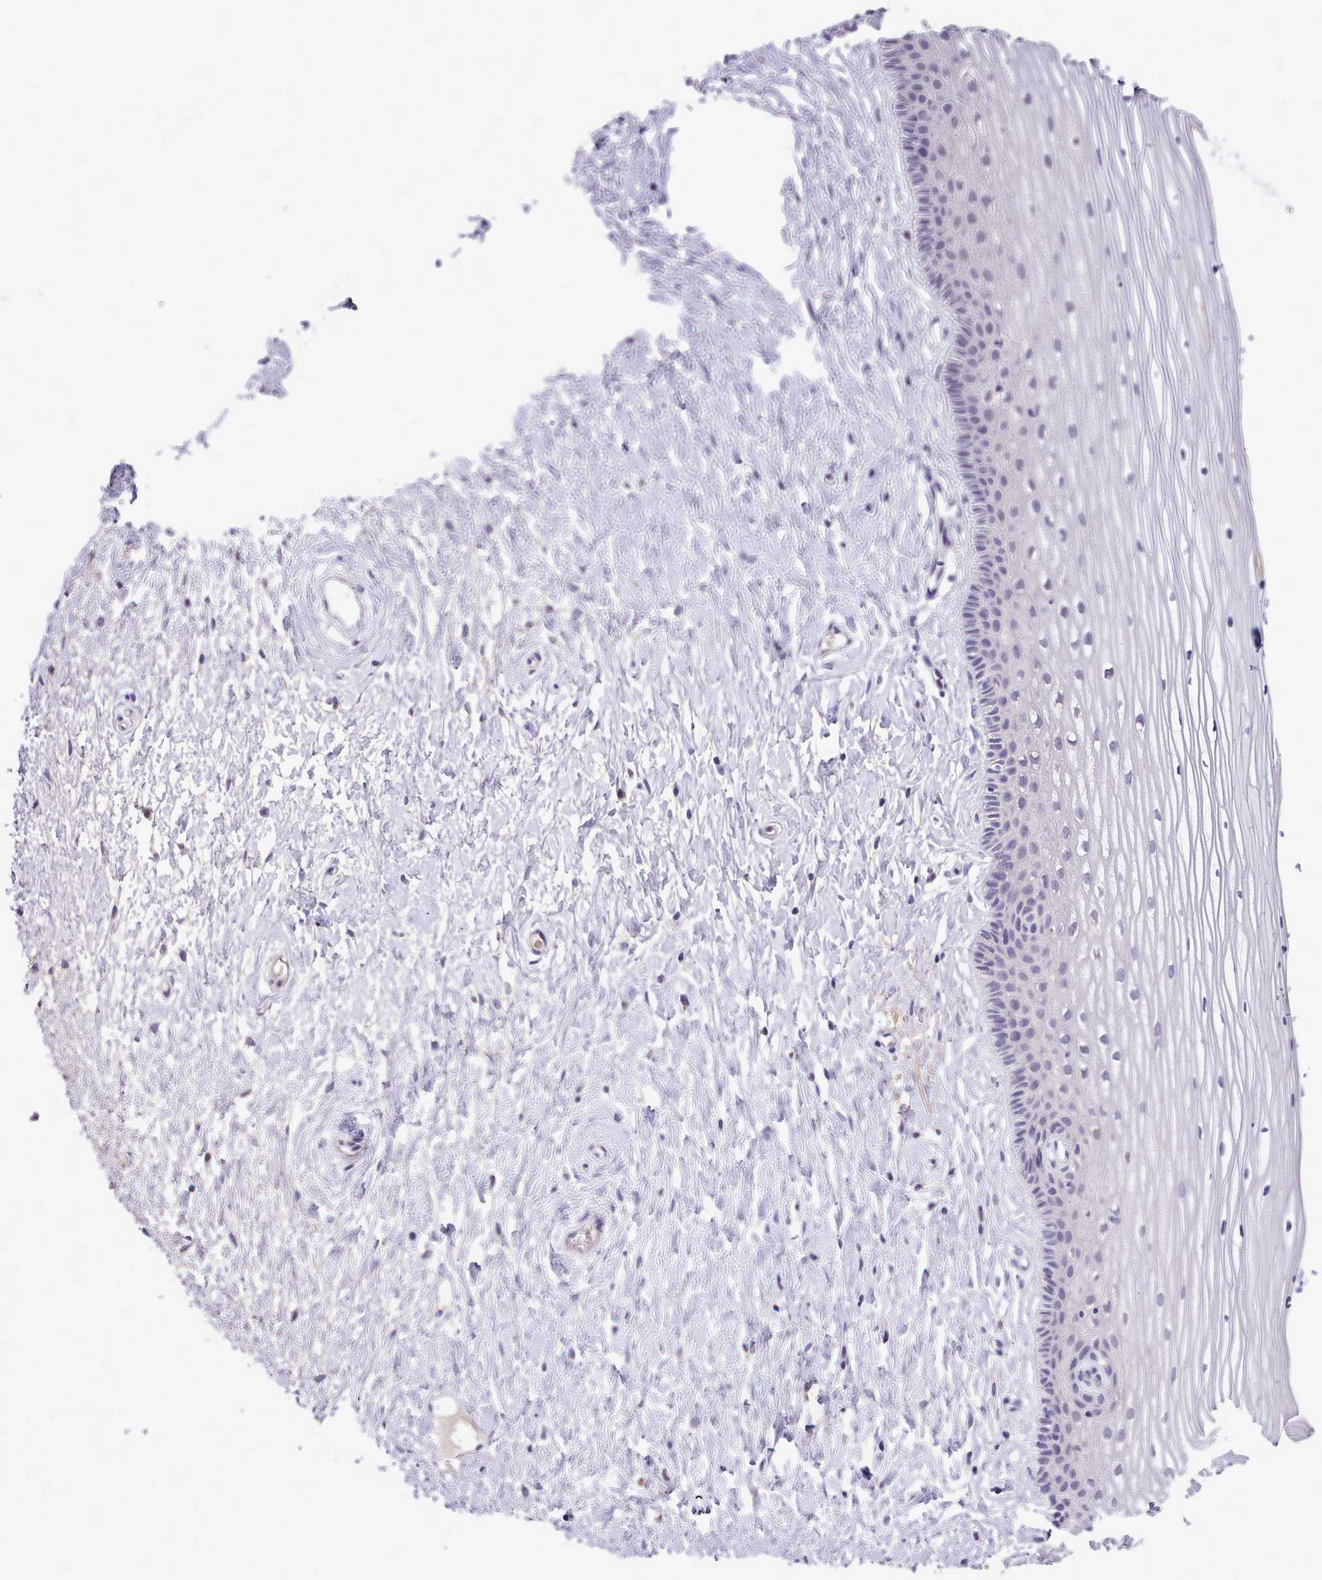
{"staining": {"intensity": "negative", "quantity": "none", "location": "none"}, "tissue": "vagina", "cell_type": "Squamous epithelial cells", "image_type": "normal", "snomed": [{"axis": "morphology", "description": "Normal tissue, NOS"}, {"axis": "topography", "description": "Vagina"}, {"axis": "topography", "description": "Cervix"}], "caption": "High magnification brightfield microscopy of normal vagina stained with DAB (3,3'-diaminobenzidine) (brown) and counterstained with hematoxylin (blue): squamous epithelial cells show no significant staining. The staining is performed using DAB (3,3'-diaminobenzidine) brown chromogen with nuclei counter-stained in using hematoxylin.", "gene": "KCTD16", "patient": {"sex": "female", "age": 40}}